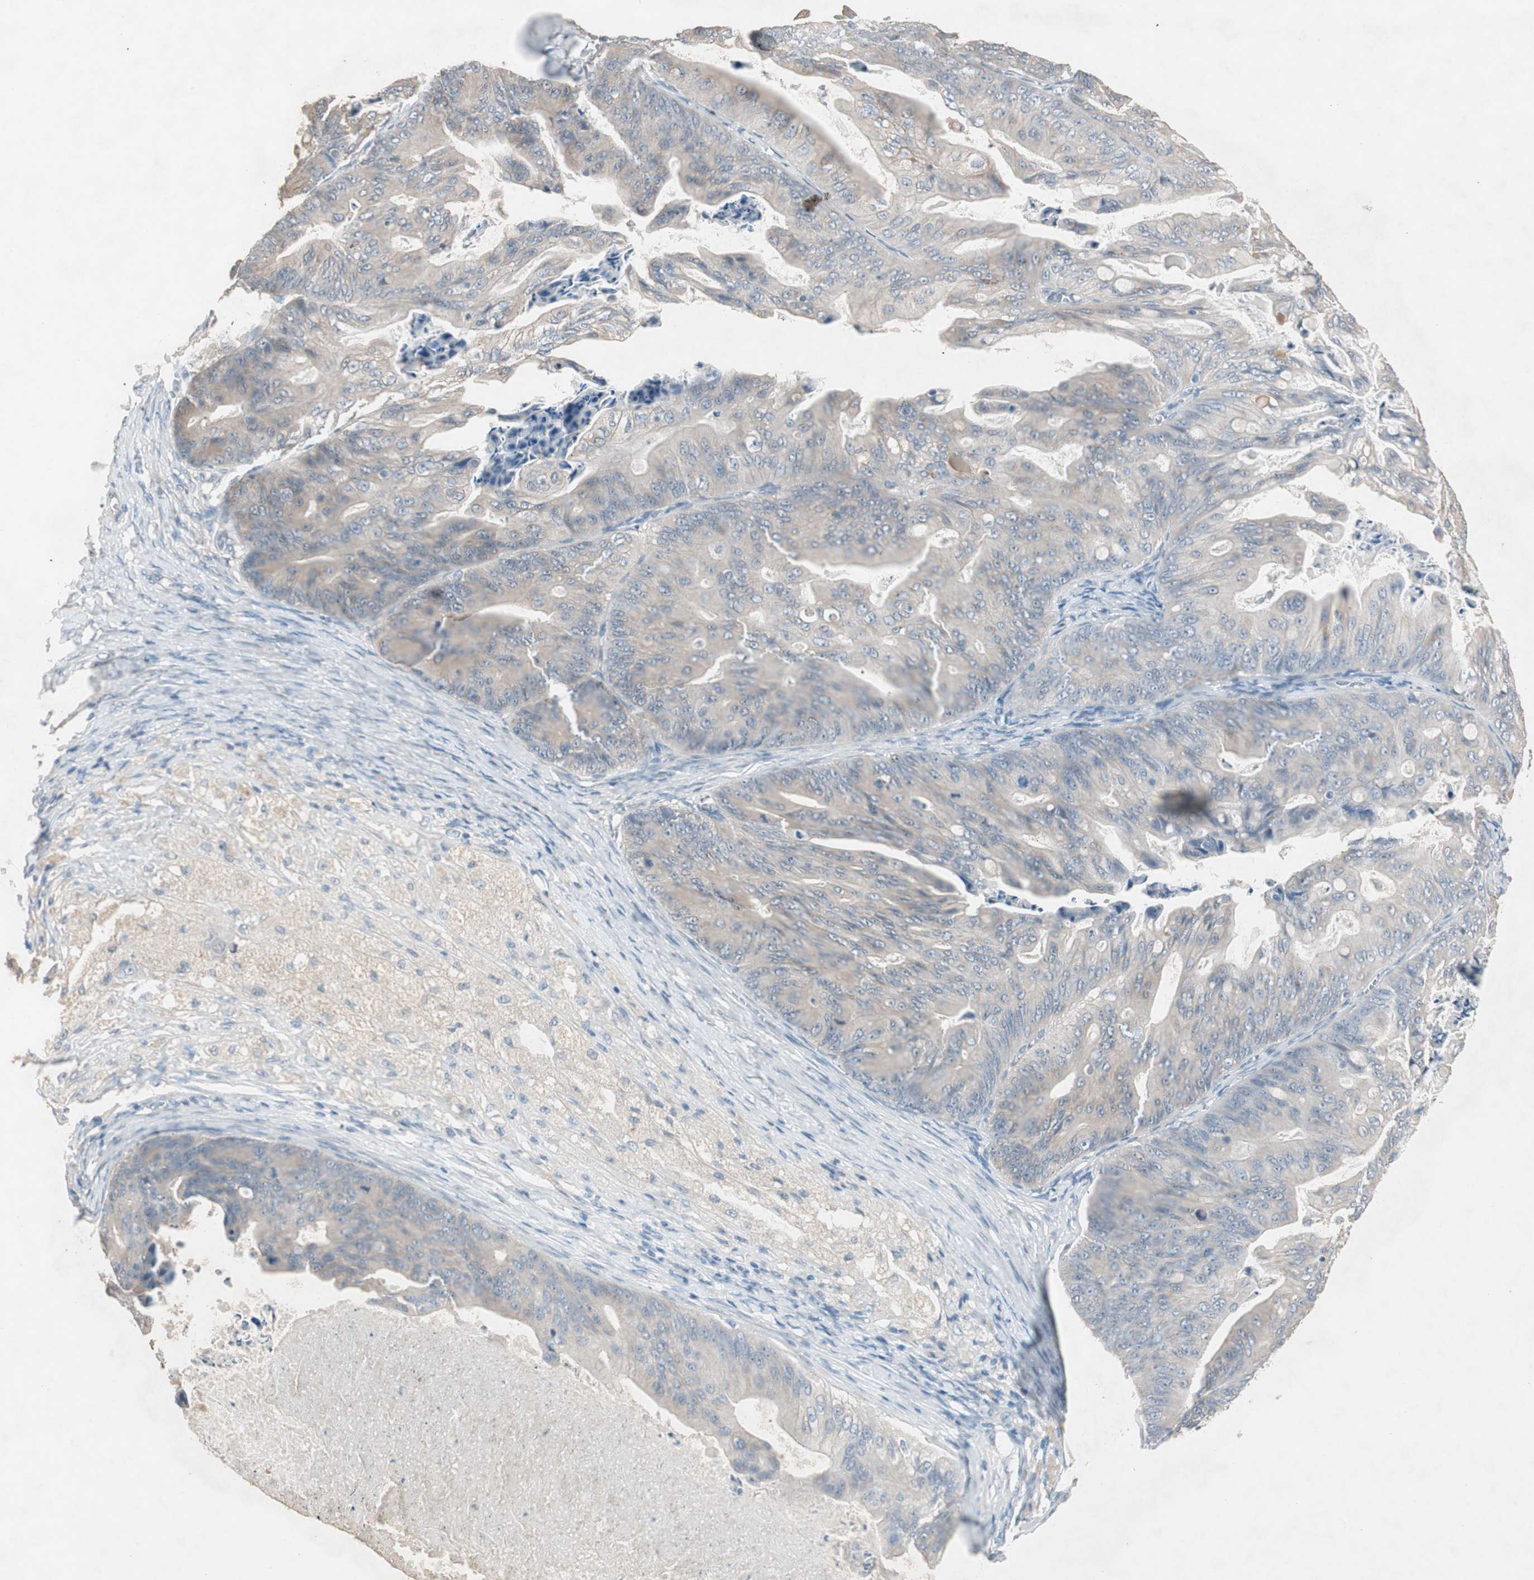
{"staining": {"intensity": "weak", "quantity": ">75%", "location": "cytoplasmic/membranous"}, "tissue": "ovarian cancer", "cell_type": "Tumor cells", "image_type": "cancer", "snomed": [{"axis": "morphology", "description": "Cystadenocarcinoma, mucinous, NOS"}, {"axis": "topography", "description": "Ovary"}], "caption": "Immunohistochemistry (IHC) staining of mucinous cystadenocarcinoma (ovarian), which demonstrates low levels of weak cytoplasmic/membranous staining in approximately >75% of tumor cells indicating weak cytoplasmic/membranous protein positivity. The staining was performed using DAB (3,3'-diaminobenzidine) (brown) for protein detection and nuclei were counterstained in hematoxylin (blue).", "gene": "KHK", "patient": {"sex": "female", "age": 36}}